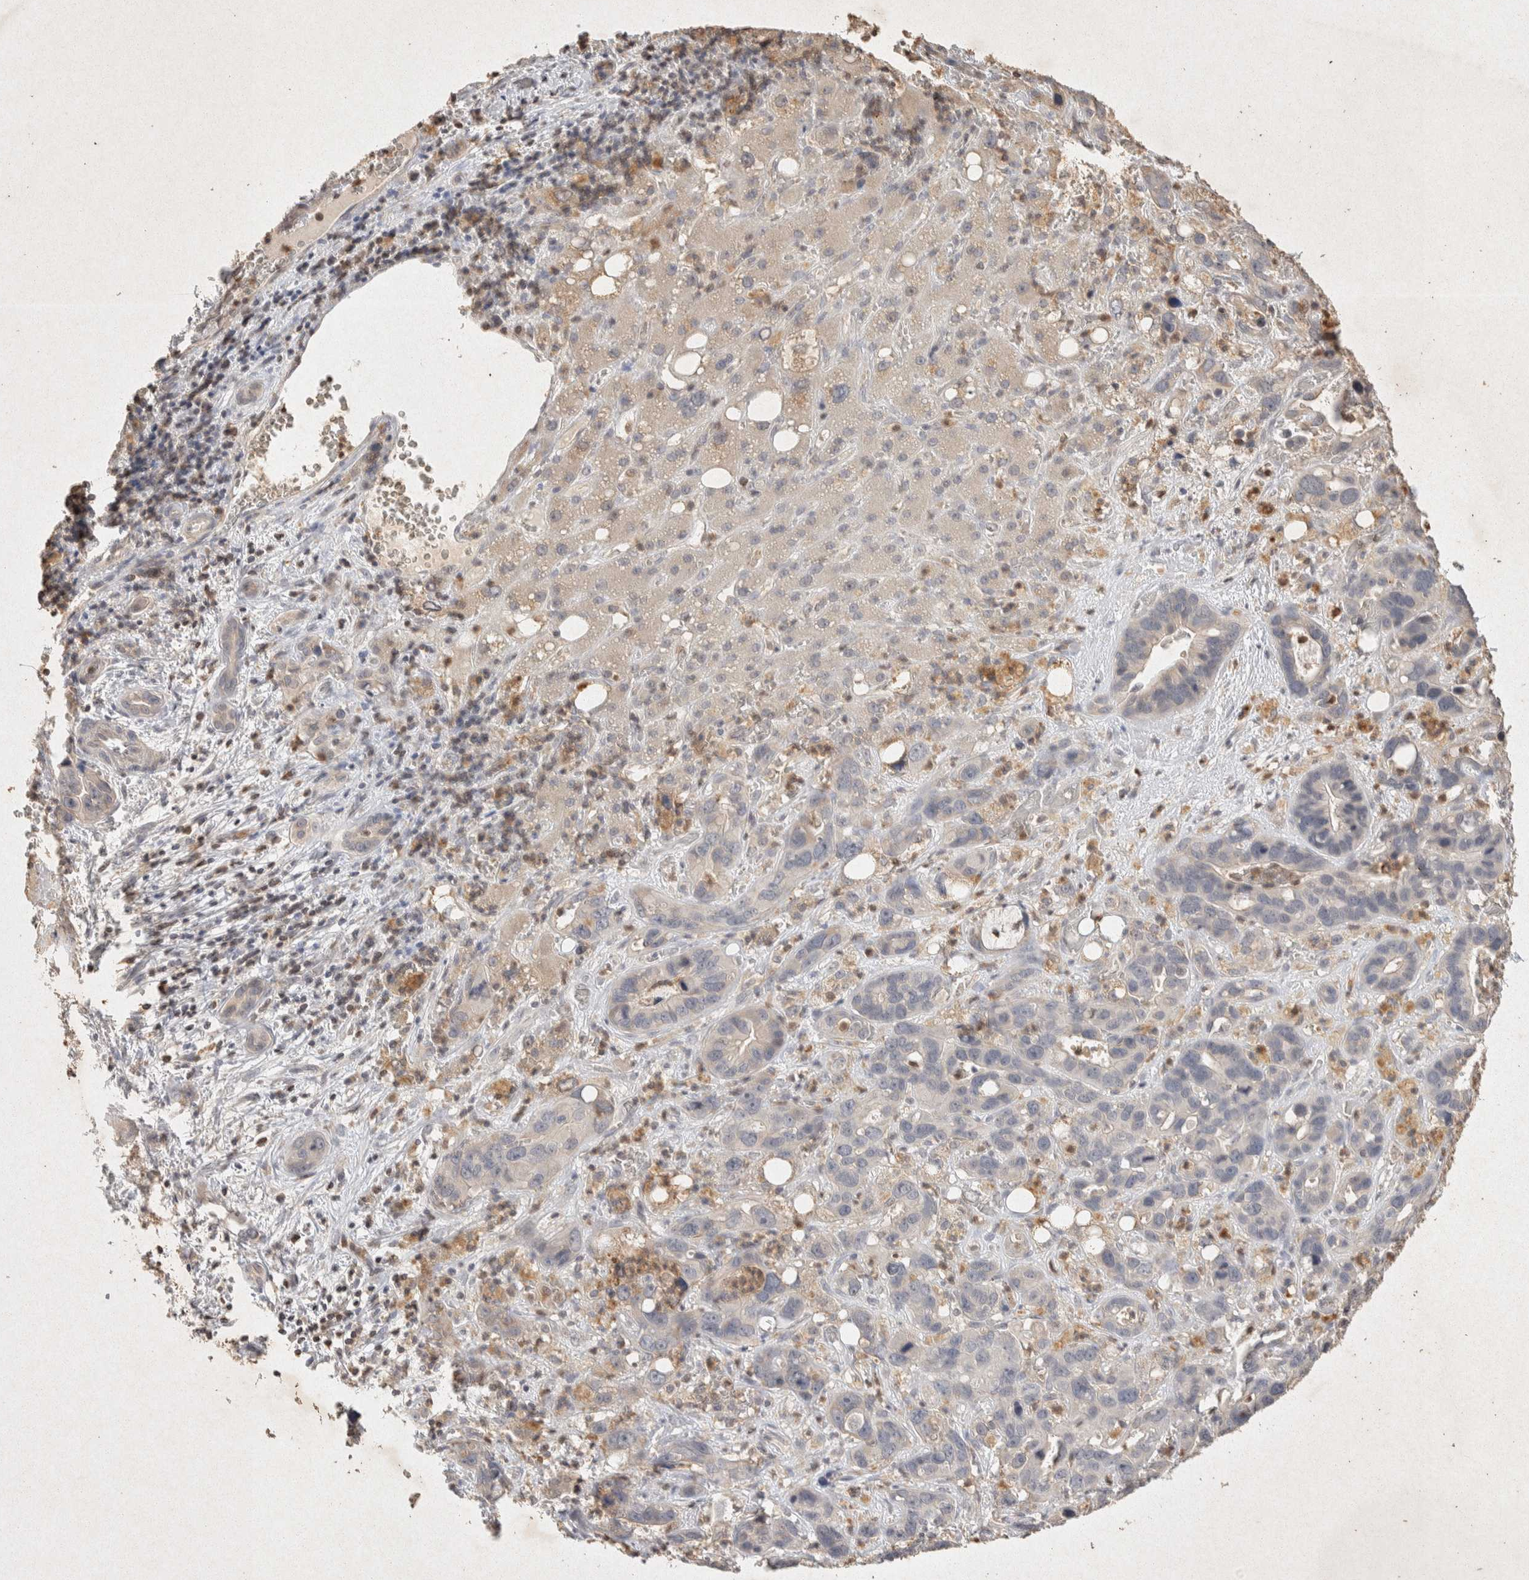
{"staining": {"intensity": "weak", "quantity": "<25%", "location": "cytoplasmic/membranous"}, "tissue": "liver cancer", "cell_type": "Tumor cells", "image_type": "cancer", "snomed": [{"axis": "morphology", "description": "Cholangiocarcinoma"}, {"axis": "topography", "description": "Liver"}], "caption": "Histopathology image shows no significant protein expression in tumor cells of liver cancer (cholangiocarcinoma).", "gene": "RAC2", "patient": {"sex": "female", "age": 65}}